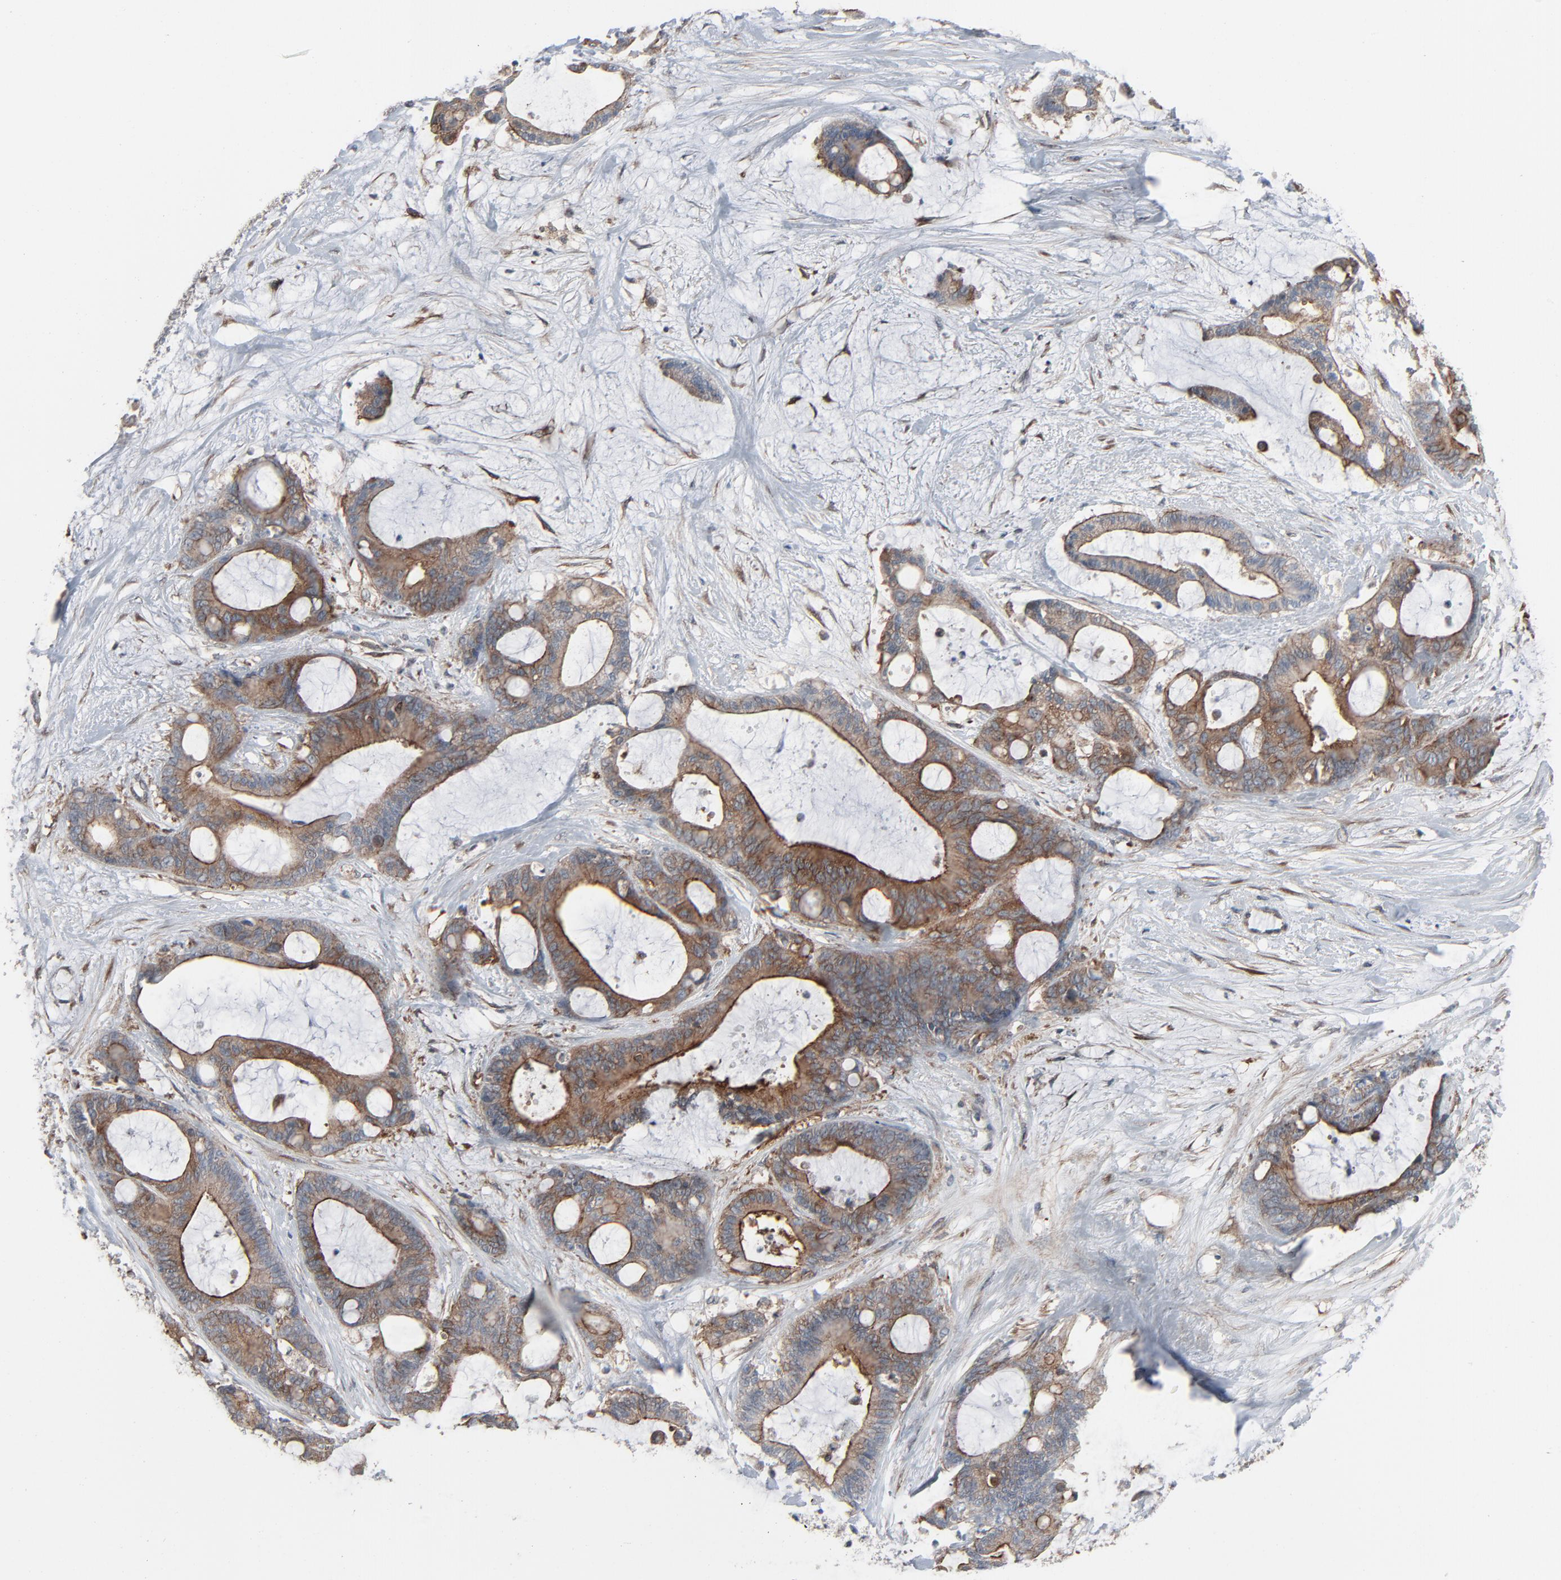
{"staining": {"intensity": "moderate", "quantity": ">75%", "location": "cytoplasmic/membranous"}, "tissue": "liver cancer", "cell_type": "Tumor cells", "image_type": "cancer", "snomed": [{"axis": "morphology", "description": "Cholangiocarcinoma"}, {"axis": "topography", "description": "Liver"}], "caption": "DAB immunohistochemical staining of liver cholangiocarcinoma demonstrates moderate cytoplasmic/membranous protein positivity in approximately >75% of tumor cells.", "gene": "OPTN", "patient": {"sex": "female", "age": 73}}